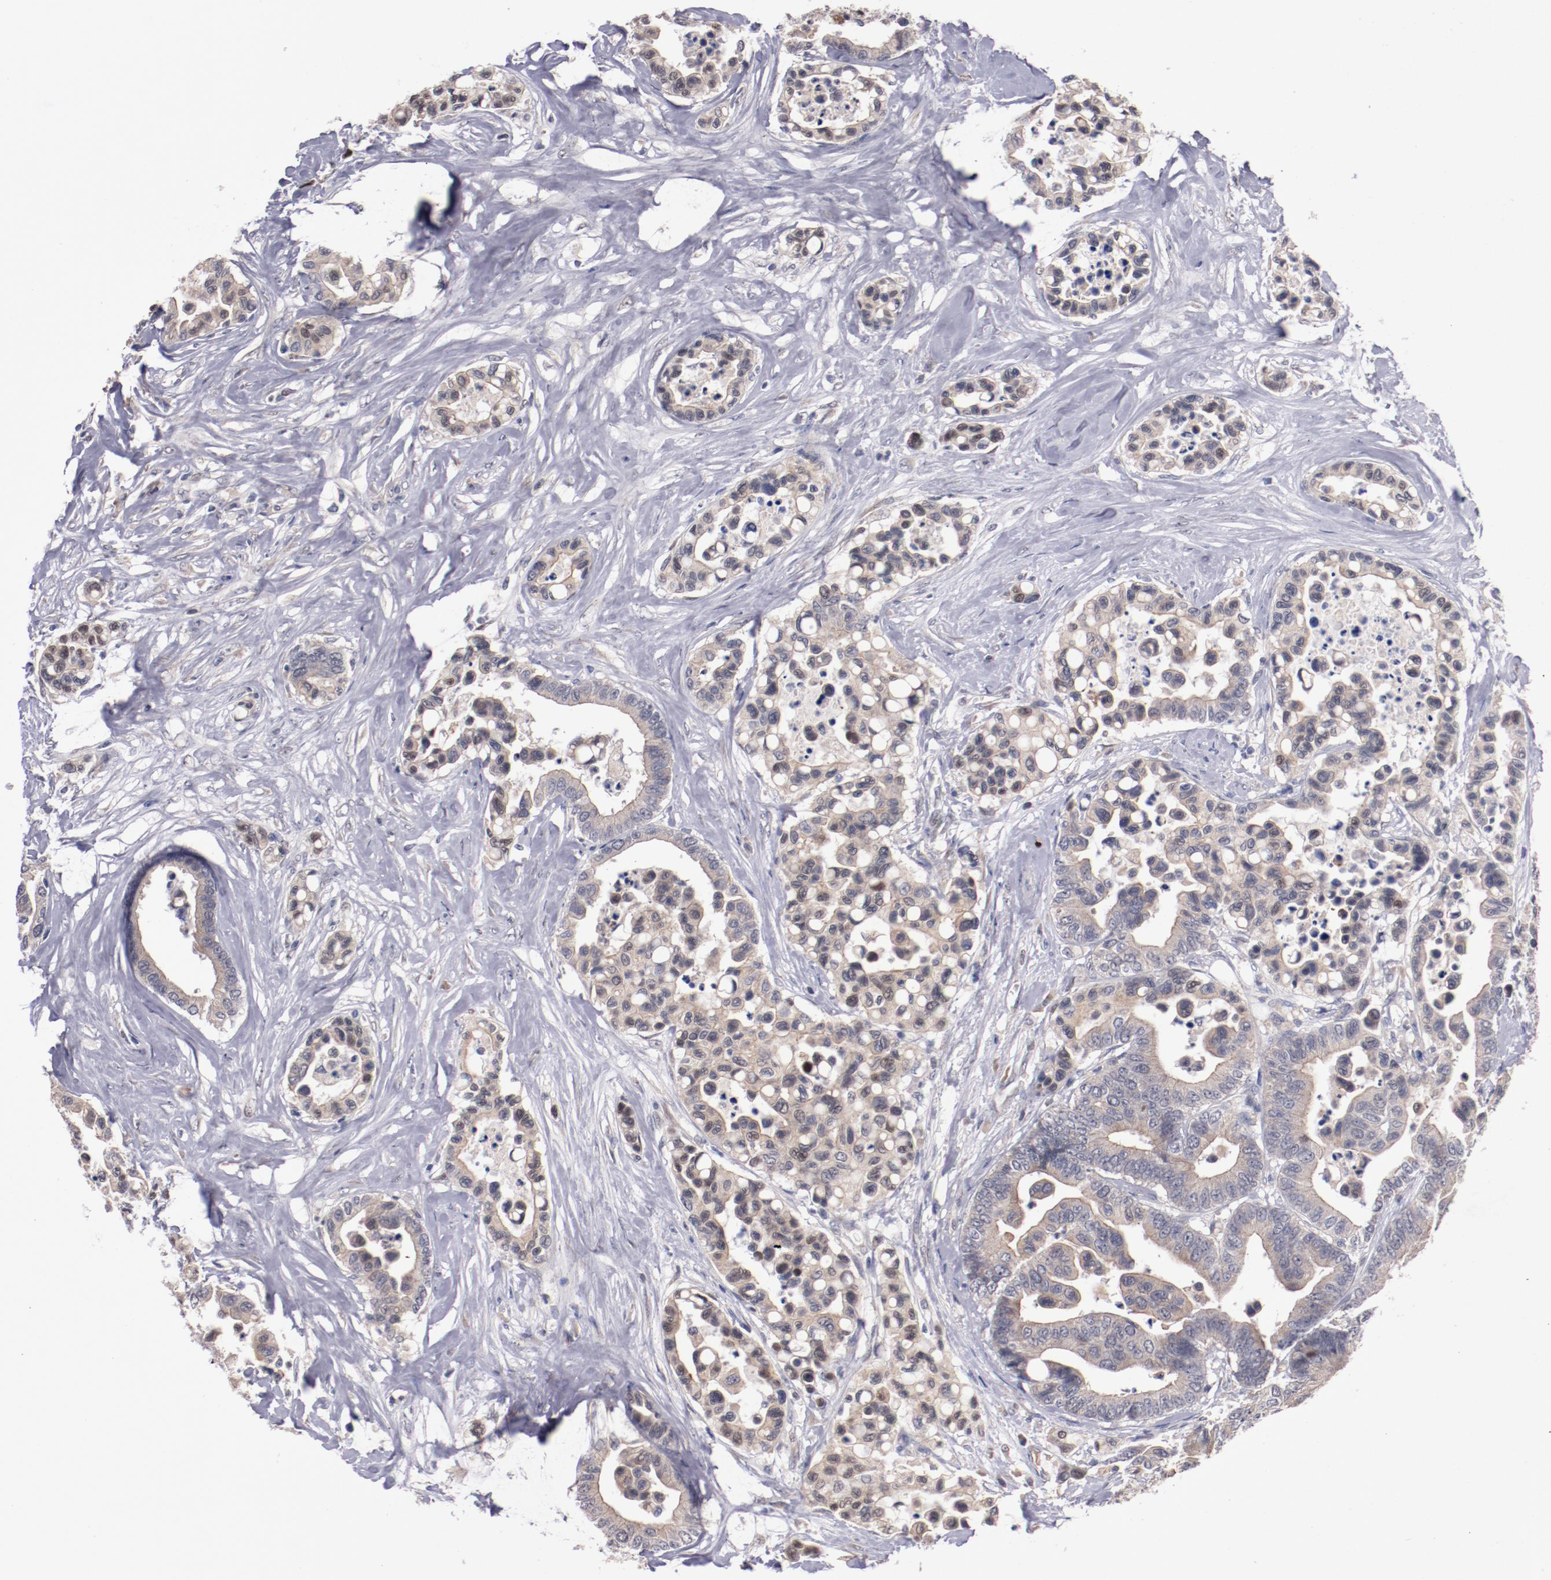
{"staining": {"intensity": "weak", "quantity": ">75%", "location": "cytoplasmic/membranous"}, "tissue": "colorectal cancer", "cell_type": "Tumor cells", "image_type": "cancer", "snomed": [{"axis": "morphology", "description": "Adenocarcinoma, NOS"}, {"axis": "topography", "description": "Colon"}], "caption": "Protein staining by immunohistochemistry (IHC) exhibits weak cytoplasmic/membranous positivity in about >75% of tumor cells in colorectal cancer. The protein is stained brown, and the nuclei are stained in blue (DAB IHC with brightfield microscopy, high magnification).", "gene": "FAM81A", "patient": {"sex": "male", "age": 82}}